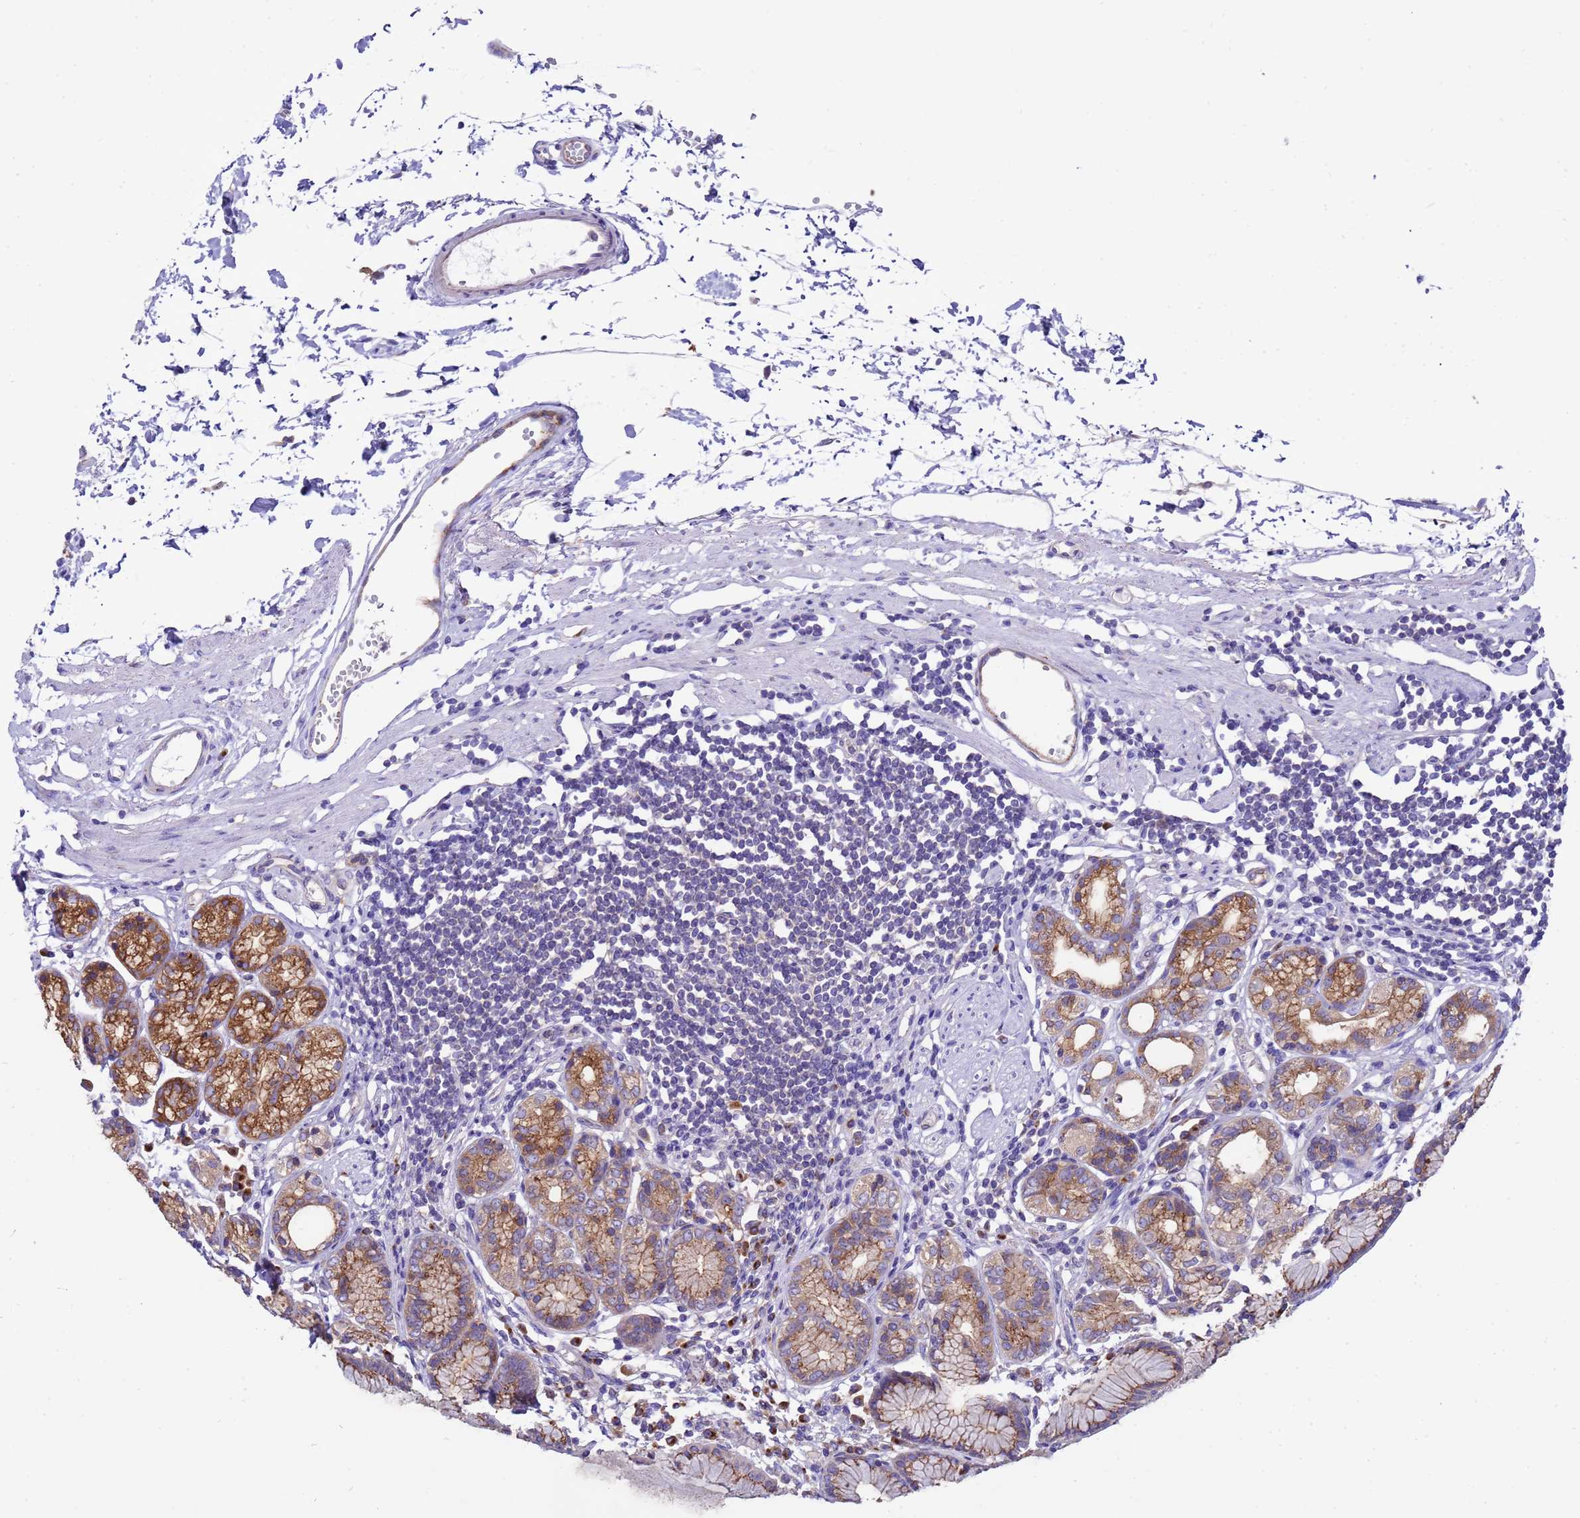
{"staining": {"intensity": "moderate", "quantity": ">75%", "location": "cytoplasmic/membranous"}, "tissue": "stomach", "cell_type": "Glandular cells", "image_type": "normal", "snomed": [{"axis": "morphology", "description": "Normal tissue, NOS"}, {"axis": "topography", "description": "Stomach"}], "caption": "This image reveals immunohistochemistry staining of benign stomach, with medium moderate cytoplasmic/membranous positivity in approximately >75% of glandular cells.", "gene": "ANAPC1", "patient": {"sex": "female", "age": 57}}